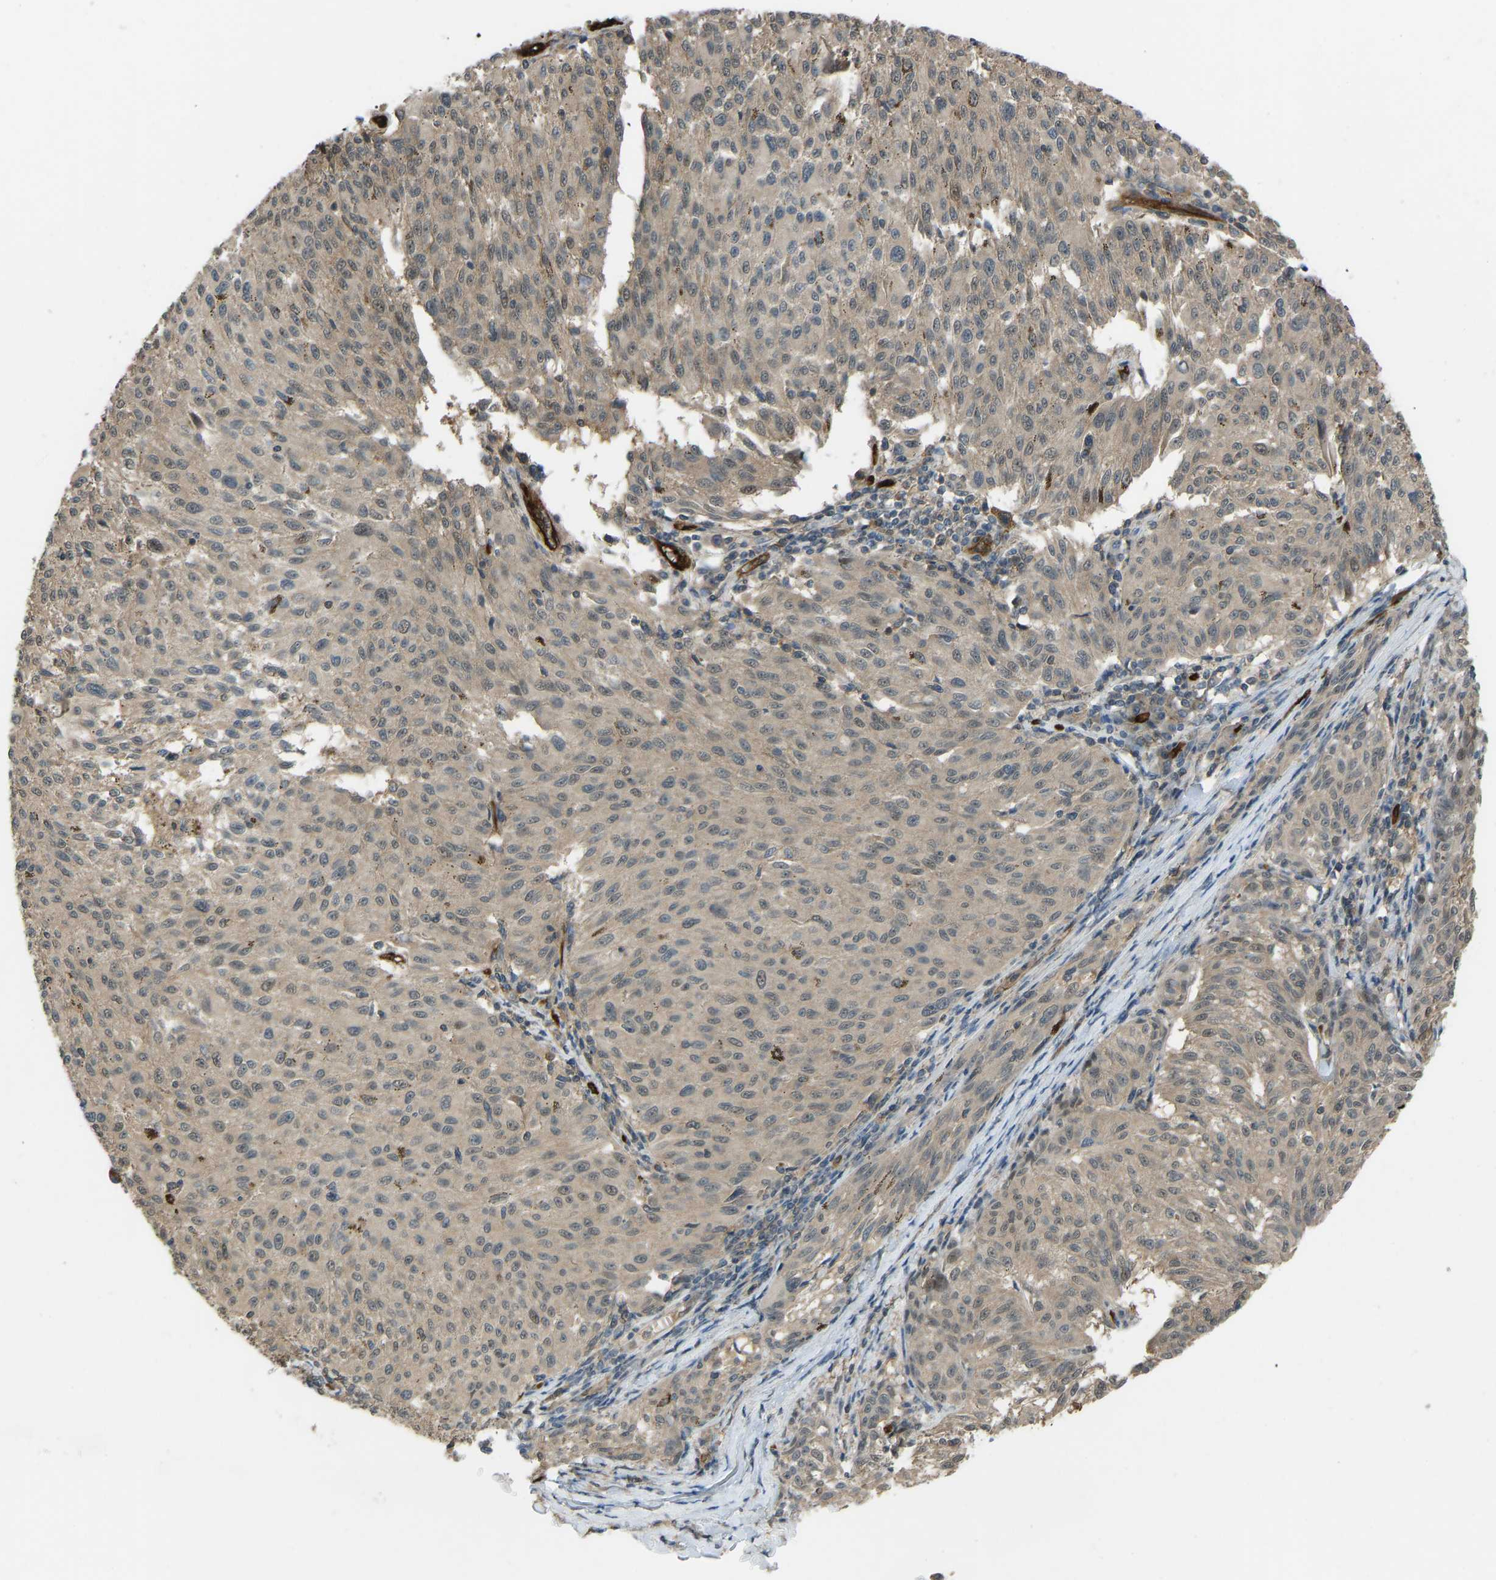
{"staining": {"intensity": "weak", "quantity": ">75%", "location": "cytoplasmic/membranous,nuclear"}, "tissue": "melanoma", "cell_type": "Tumor cells", "image_type": "cancer", "snomed": [{"axis": "morphology", "description": "Malignant melanoma, NOS"}, {"axis": "topography", "description": "Skin"}], "caption": "Melanoma was stained to show a protein in brown. There is low levels of weak cytoplasmic/membranous and nuclear positivity in about >75% of tumor cells. (DAB IHC with brightfield microscopy, high magnification).", "gene": "CCT8", "patient": {"sex": "female", "age": 72}}